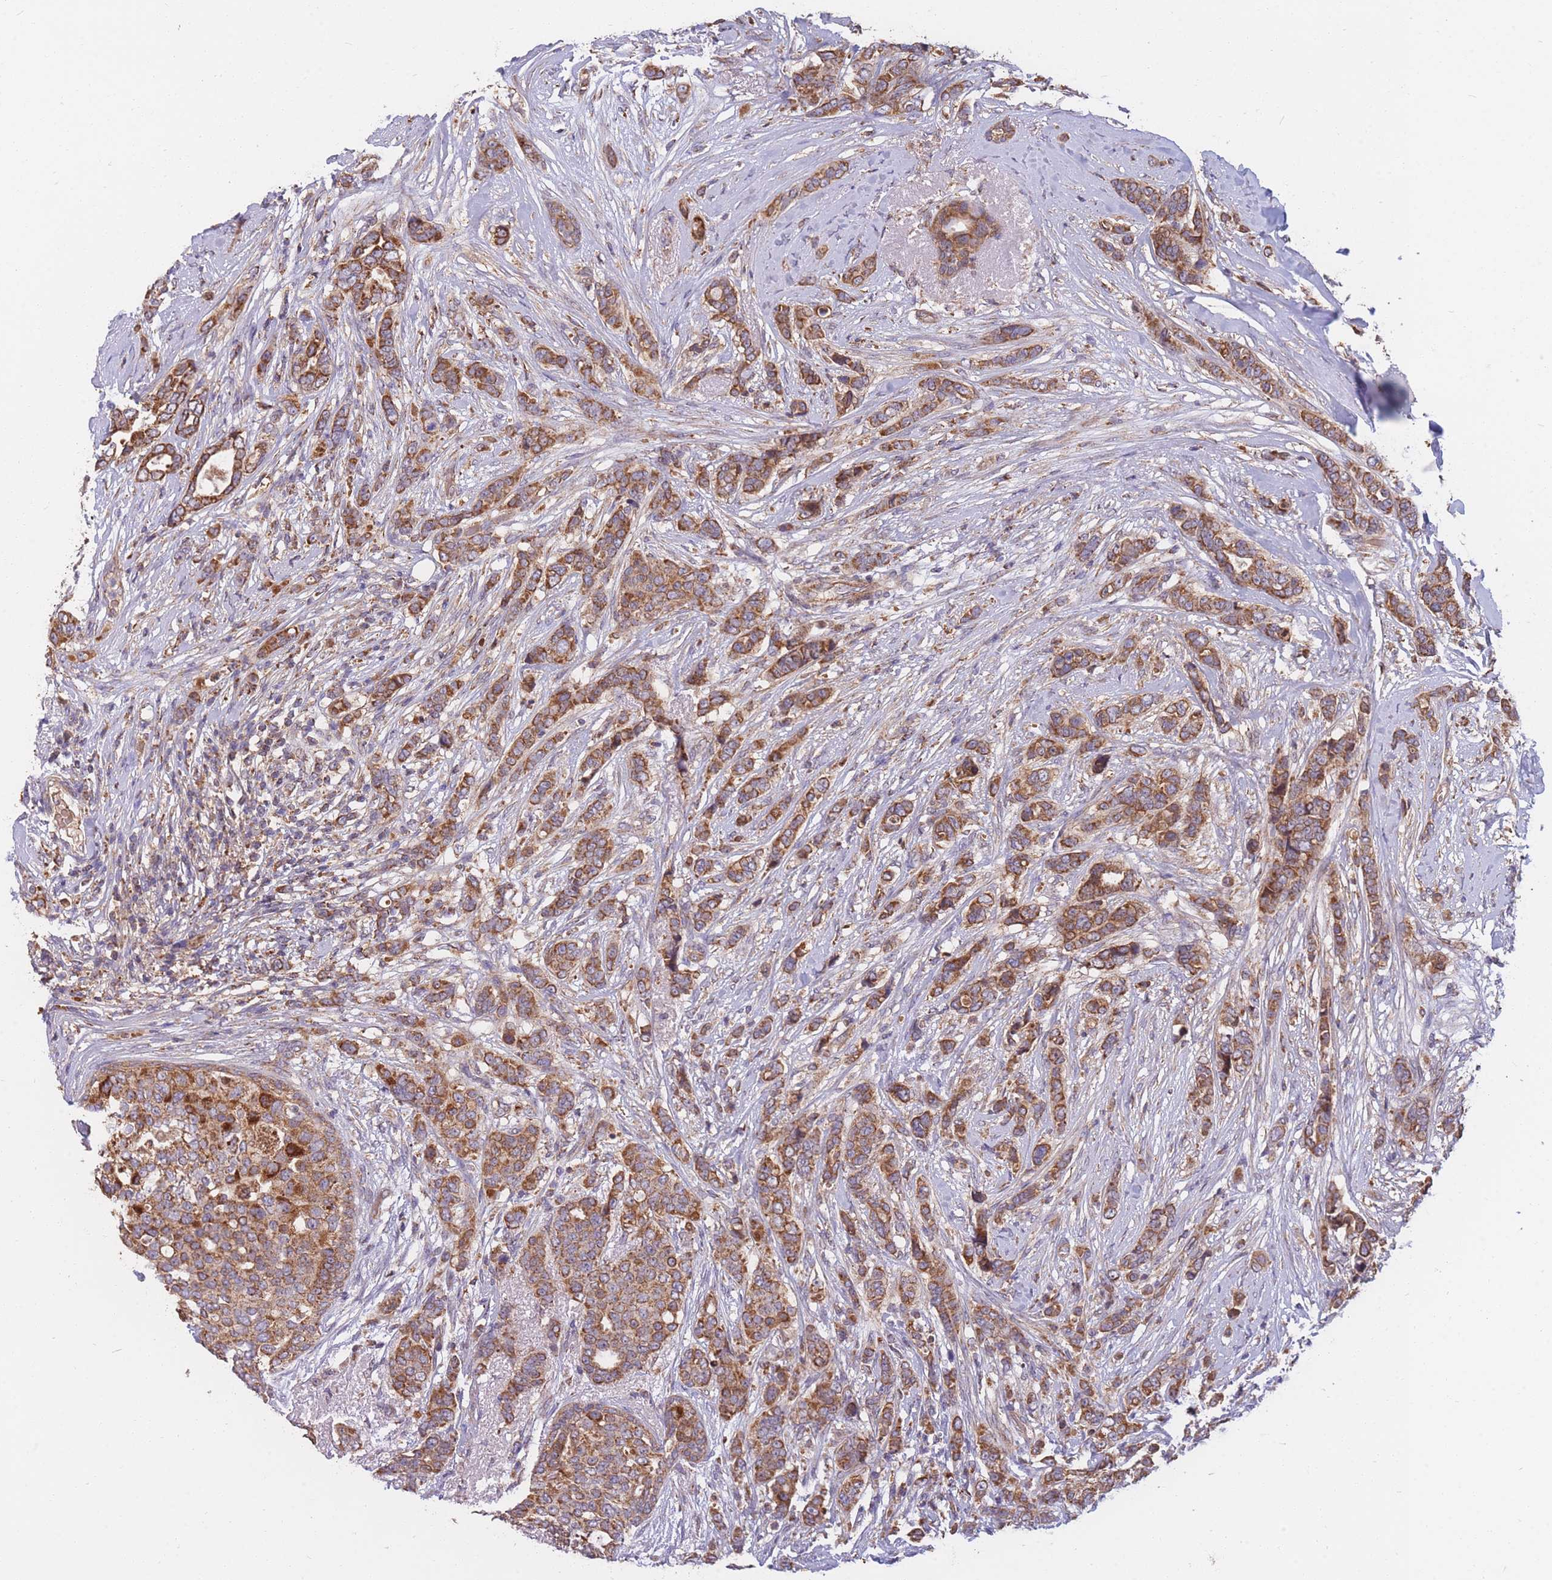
{"staining": {"intensity": "moderate", "quantity": ">75%", "location": "cytoplasmic/membranous"}, "tissue": "breast cancer", "cell_type": "Tumor cells", "image_type": "cancer", "snomed": [{"axis": "morphology", "description": "Lobular carcinoma"}, {"axis": "topography", "description": "Breast"}], "caption": "The micrograph exhibits a brown stain indicating the presence of a protein in the cytoplasmic/membranous of tumor cells in lobular carcinoma (breast).", "gene": "PTPMT1", "patient": {"sex": "female", "age": 51}}